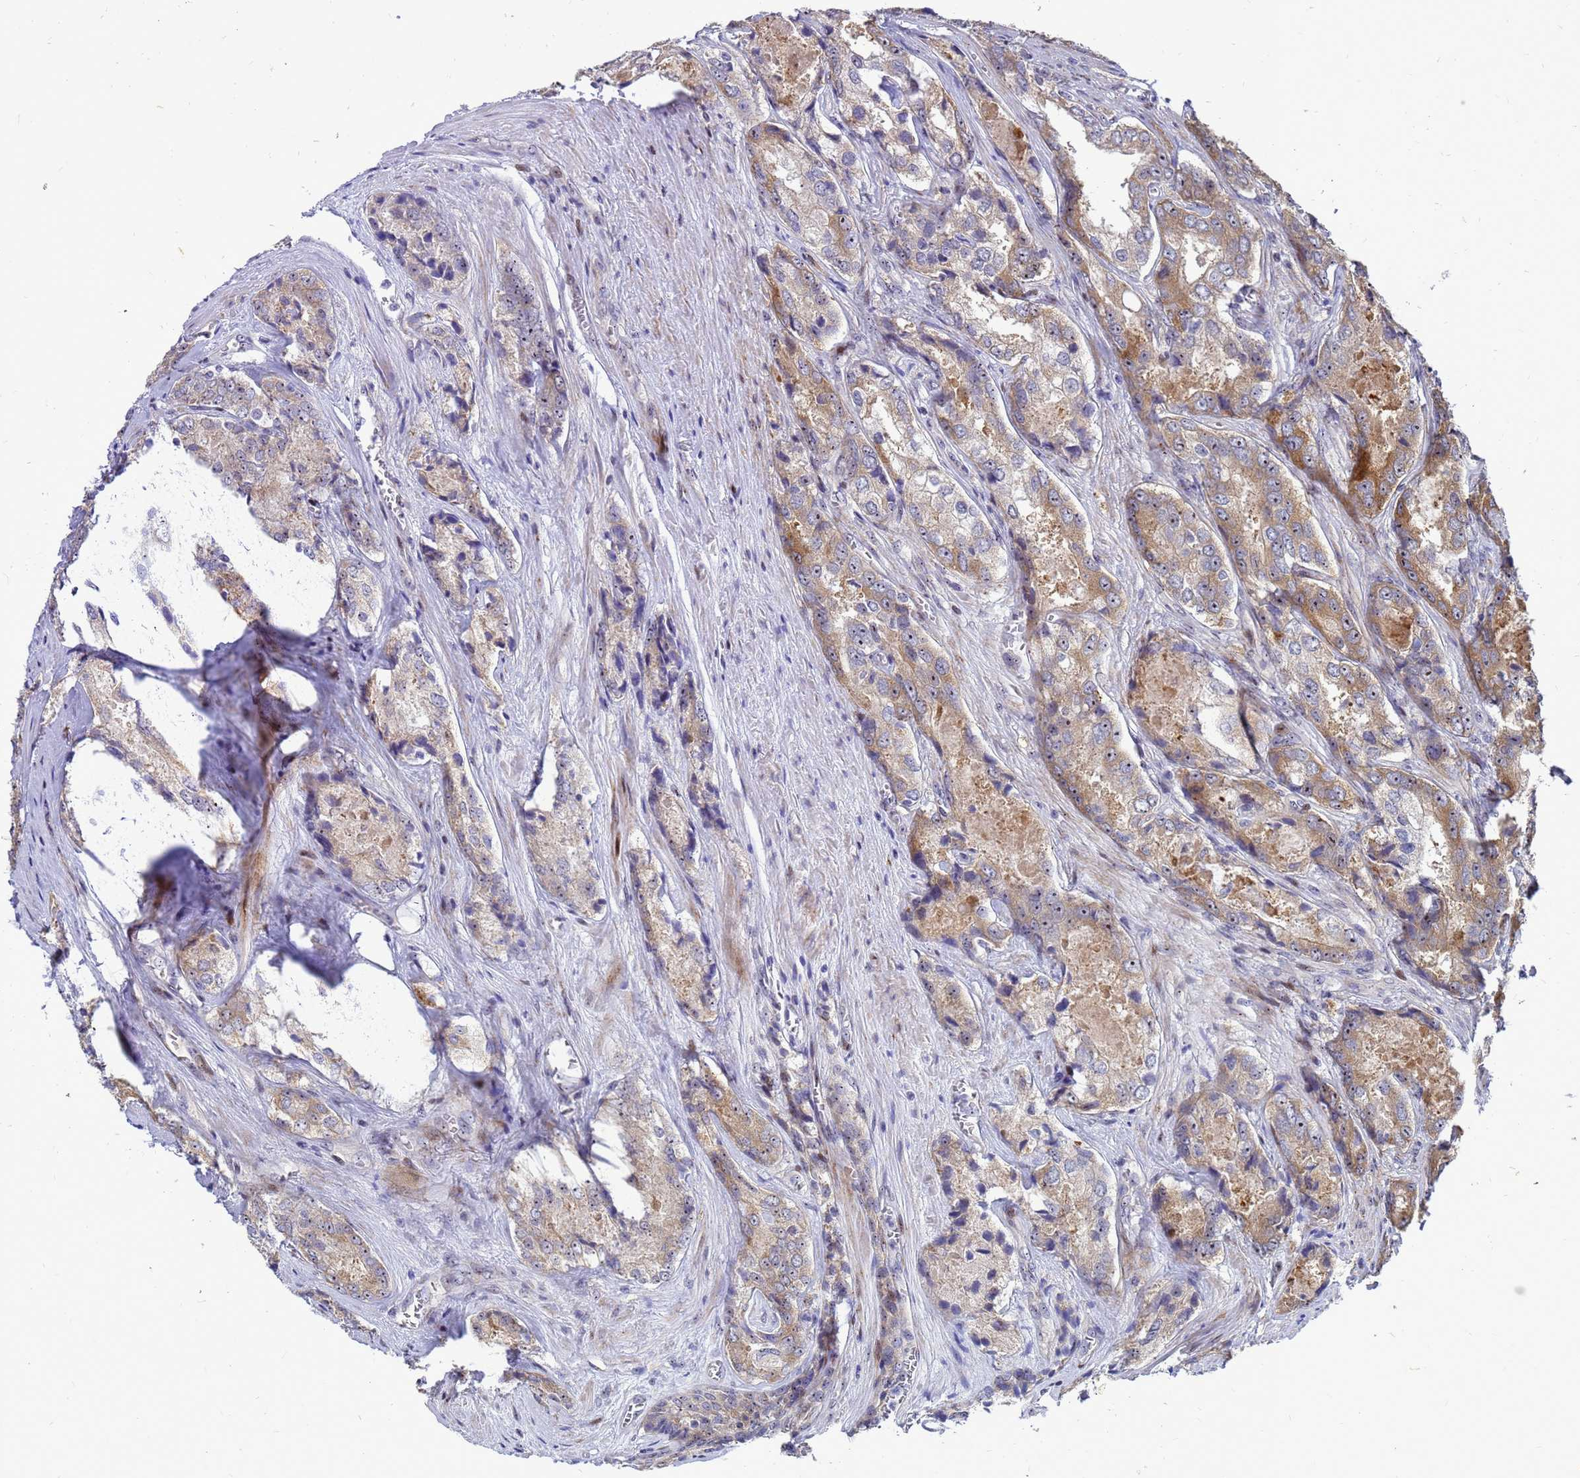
{"staining": {"intensity": "moderate", "quantity": "25%-75%", "location": "cytoplasmic/membranous"}, "tissue": "prostate cancer", "cell_type": "Tumor cells", "image_type": "cancer", "snomed": [{"axis": "morphology", "description": "Adenocarcinoma, Low grade"}, {"axis": "topography", "description": "Prostate"}], "caption": "Moderate cytoplasmic/membranous positivity is identified in approximately 25%-75% of tumor cells in prostate cancer (low-grade adenocarcinoma).", "gene": "RSPO1", "patient": {"sex": "male", "age": 68}}